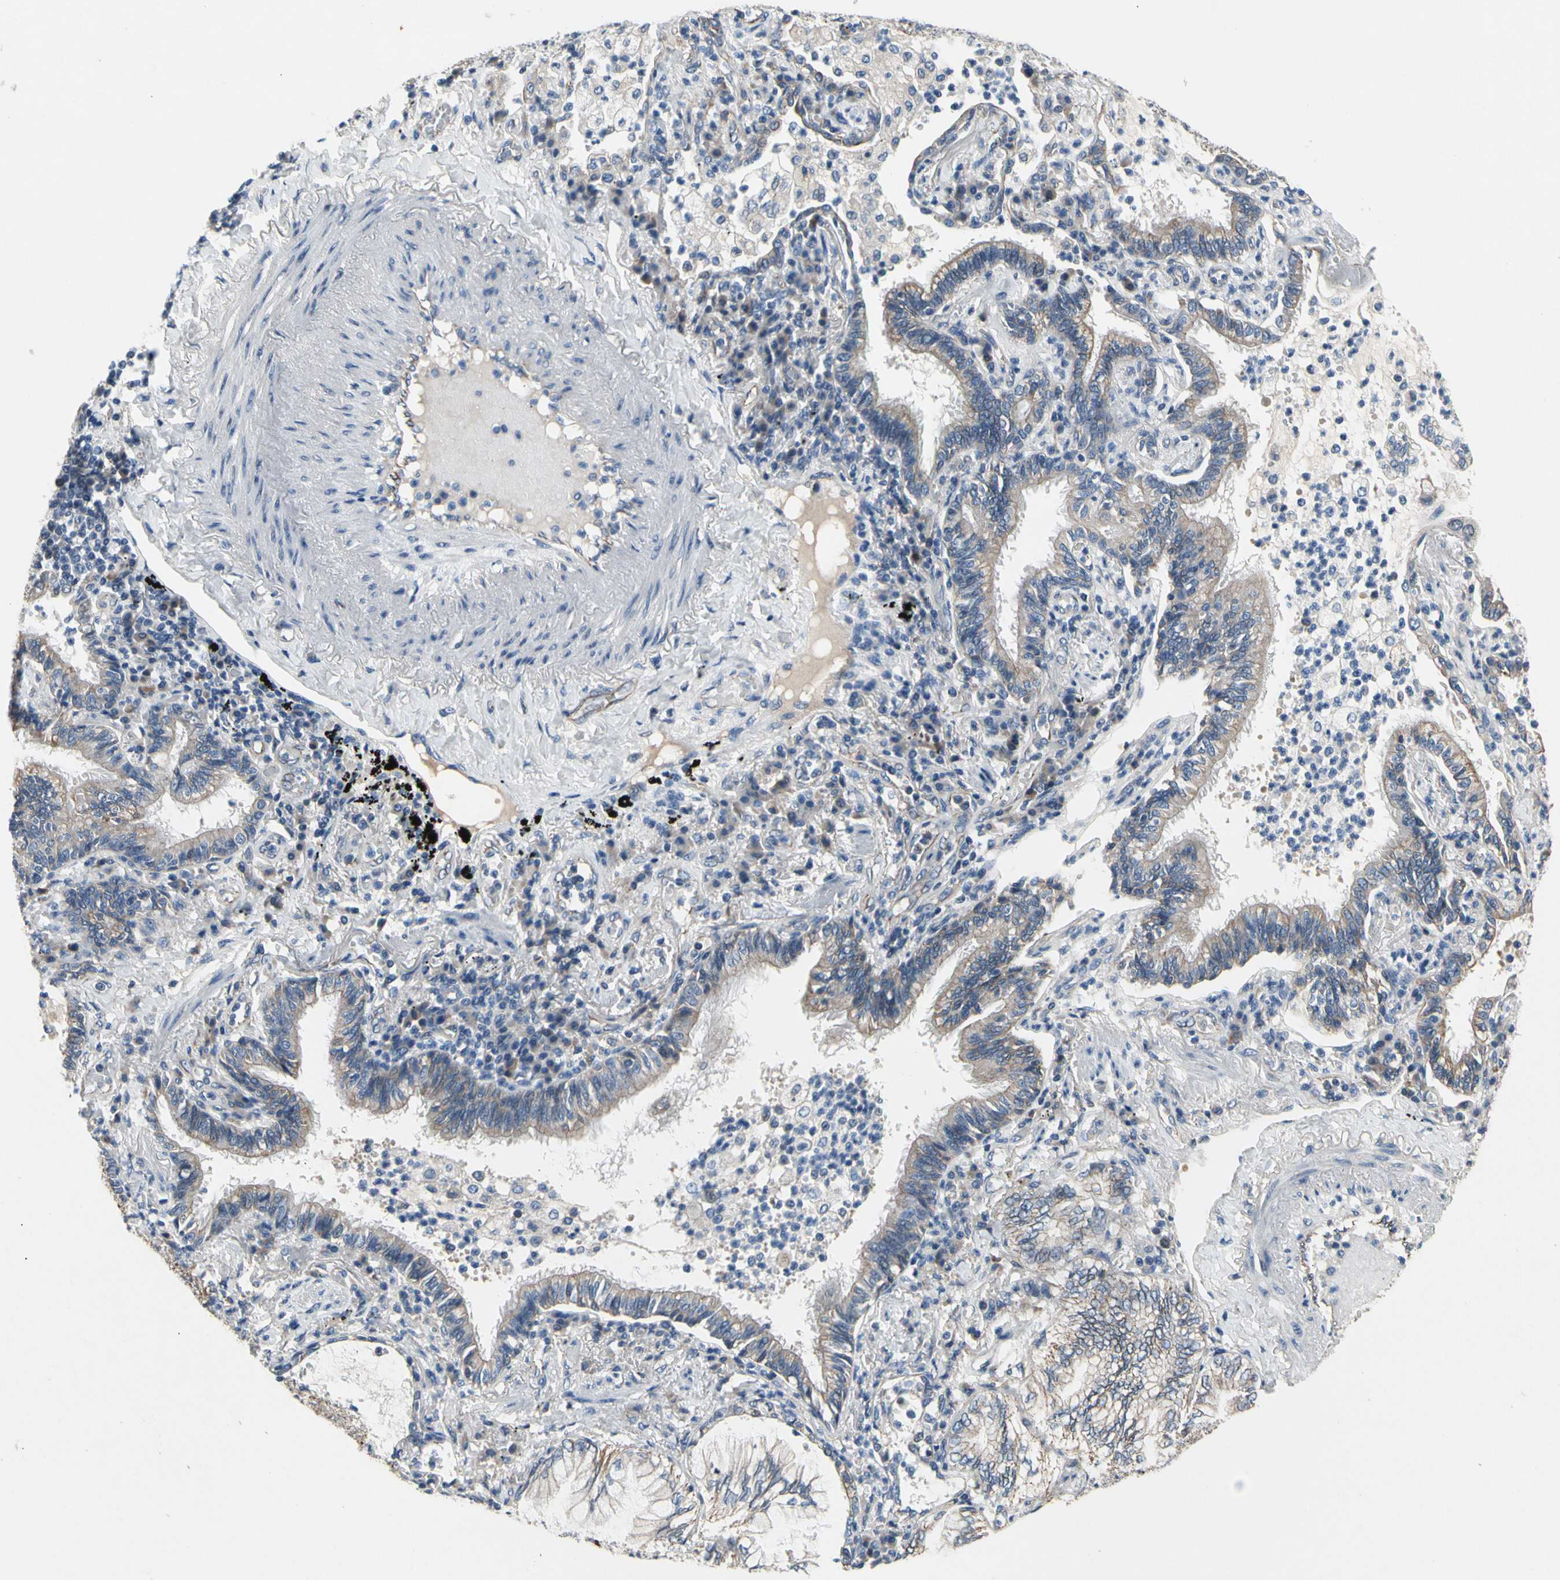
{"staining": {"intensity": "weak", "quantity": "25%-75%", "location": "cytoplasmic/membranous"}, "tissue": "lung cancer", "cell_type": "Tumor cells", "image_type": "cancer", "snomed": [{"axis": "morphology", "description": "Normal tissue, NOS"}, {"axis": "morphology", "description": "Adenocarcinoma, NOS"}, {"axis": "topography", "description": "Bronchus"}, {"axis": "topography", "description": "Lung"}], "caption": "A photomicrograph of lung cancer (adenocarcinoma) stained for a protein shows weak cytoplasmic/membranous brown staining in tumor cells.", "gene": "LGR6", "patient": {"sex": "female", "age": 70}}